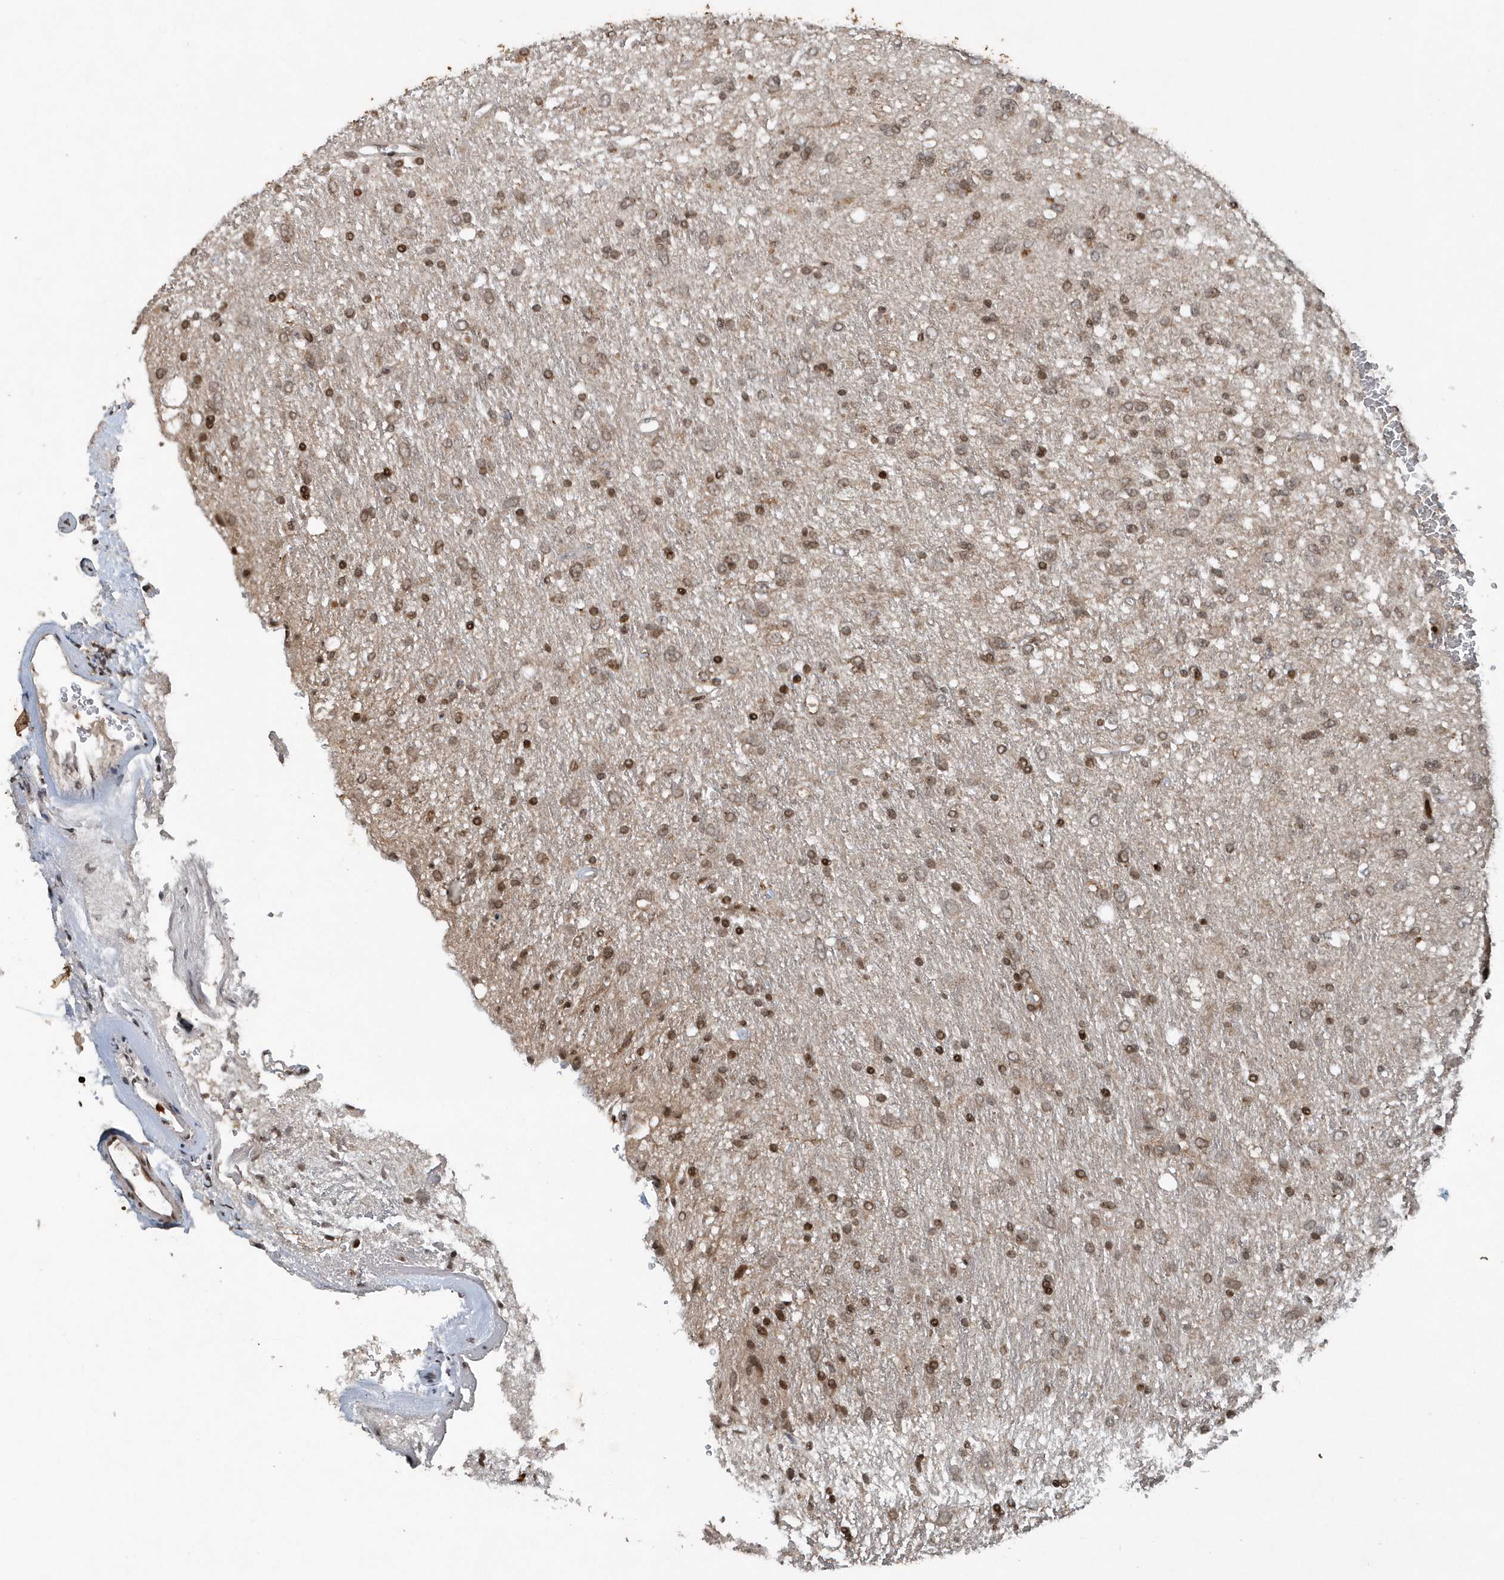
{"staining": {"intensity": "weak", "quantity": "25%-75%", "location": "nuclear"}, "tissue": "glioma", "cell_type": "Tumor cells", "image_type": "cancer", "snomed": [{"axis": "morphology", "description": "Glioma, malignant, Low grade"}, {"axis": "topography", "description": "Brain"}], "caption": "Glioma stained with DAB (3,3'-diaminobenzidine) IHC shows low levels of weak nuclear positivity in about 25%-75% of tumor cells.", "gene": "EIF2B1", "patient": {"sex": "male", "age": 77}}